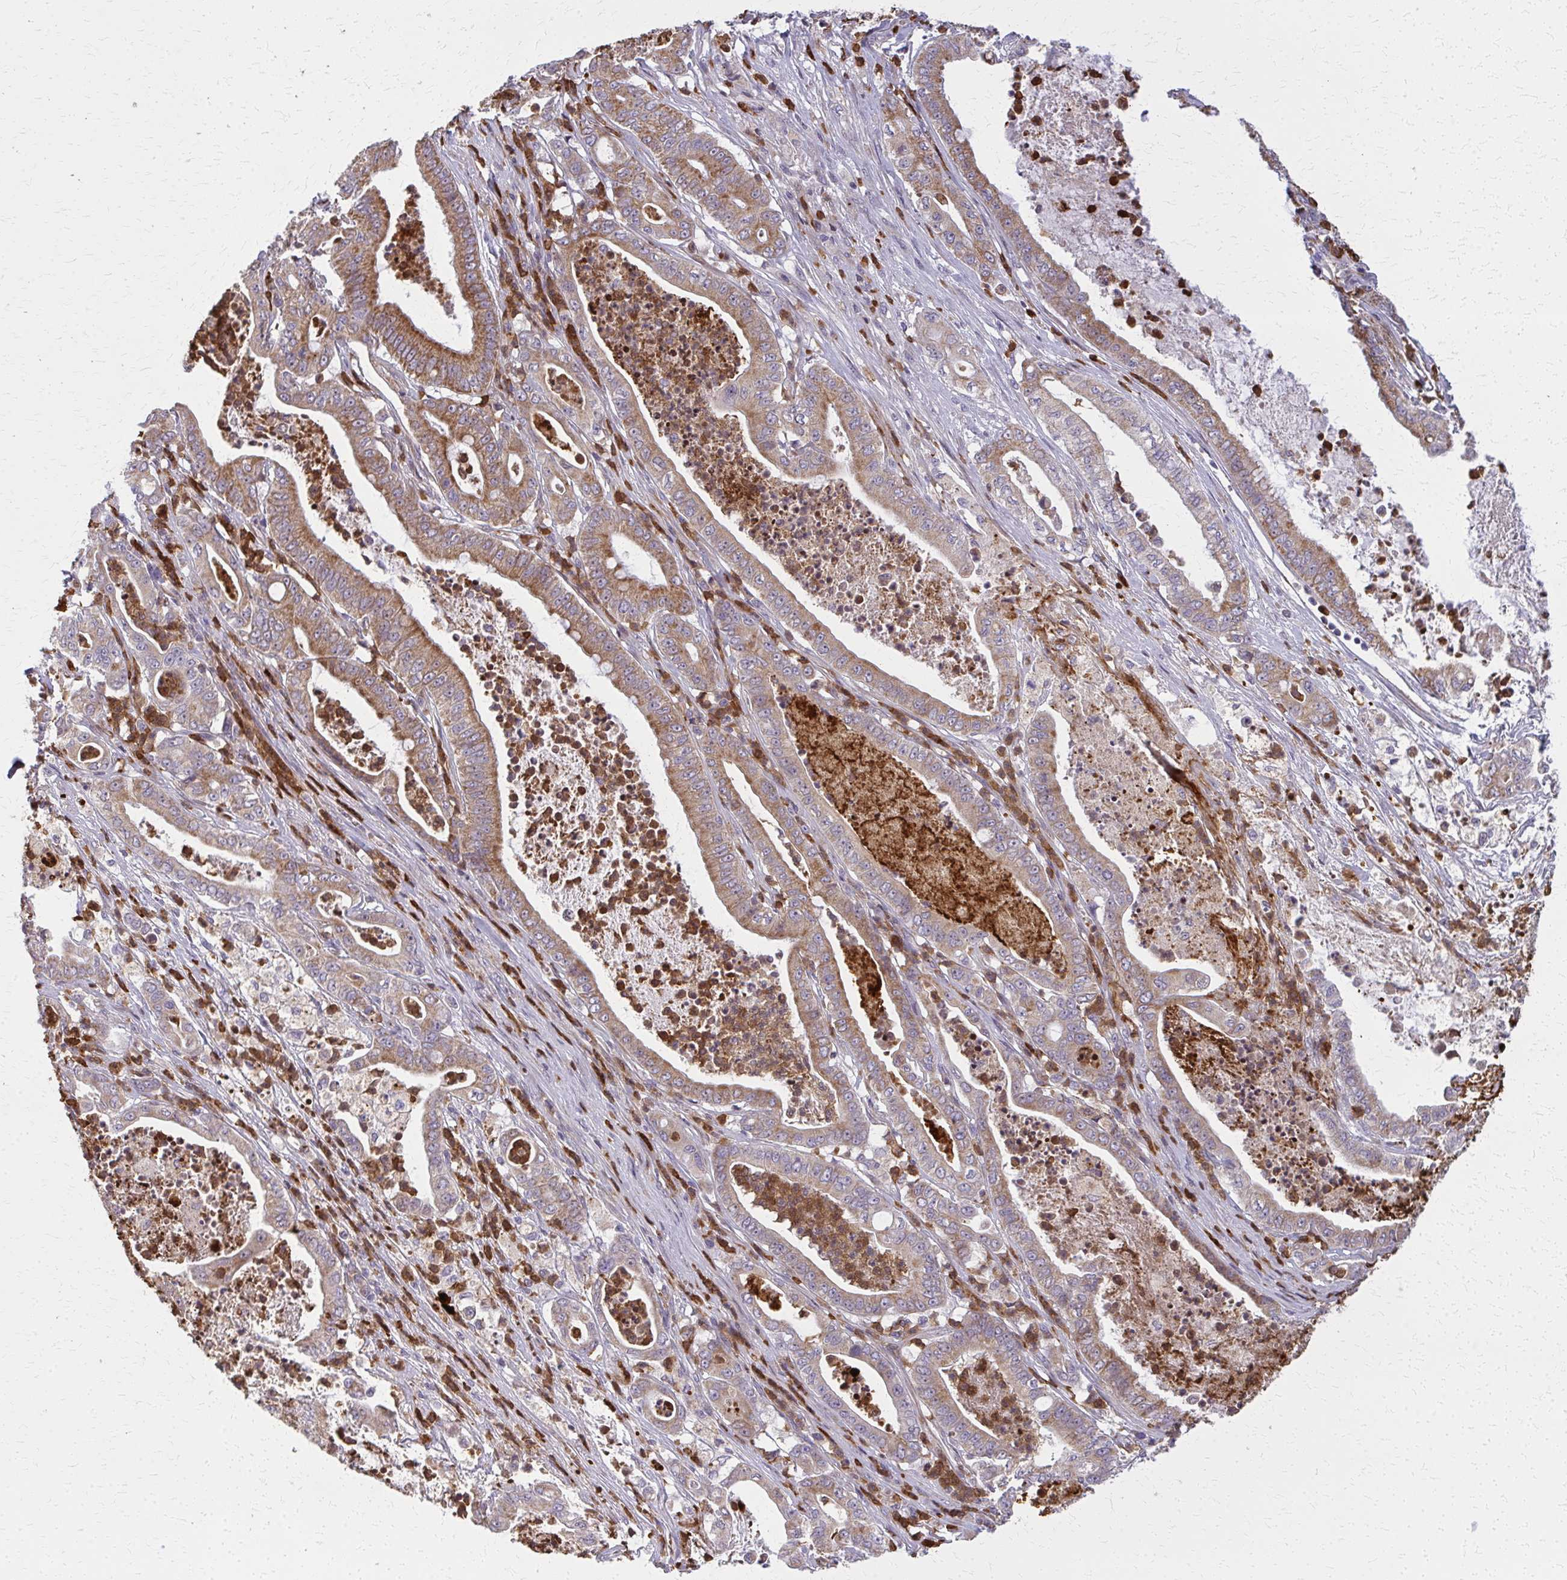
{"staining": {"intensity": "moderate", "quantity": ">75%", "location": "cytoplasmic/membranous"}, "tissue": "pancreatic cancer", "cell_type": "Tumor cells", "image_type": "cancer", "snomed": [{"axis": "morphology", "description": "Adenocarcinoma, NOS"}, {"axis": "topography", "description": "Pancreas"}], "caption": "Immunohistochemical staining of pancreatic cancer (adenocarcinoma) exhibits medium levels of moderate cytoplasmic/membranous expression in about >75% of tumor cells. (DAB IHC, brown staining for protein, blue staining for nuclei).", "gene": "MCCC1", "patient": {"sex": "male", "age": 71}}